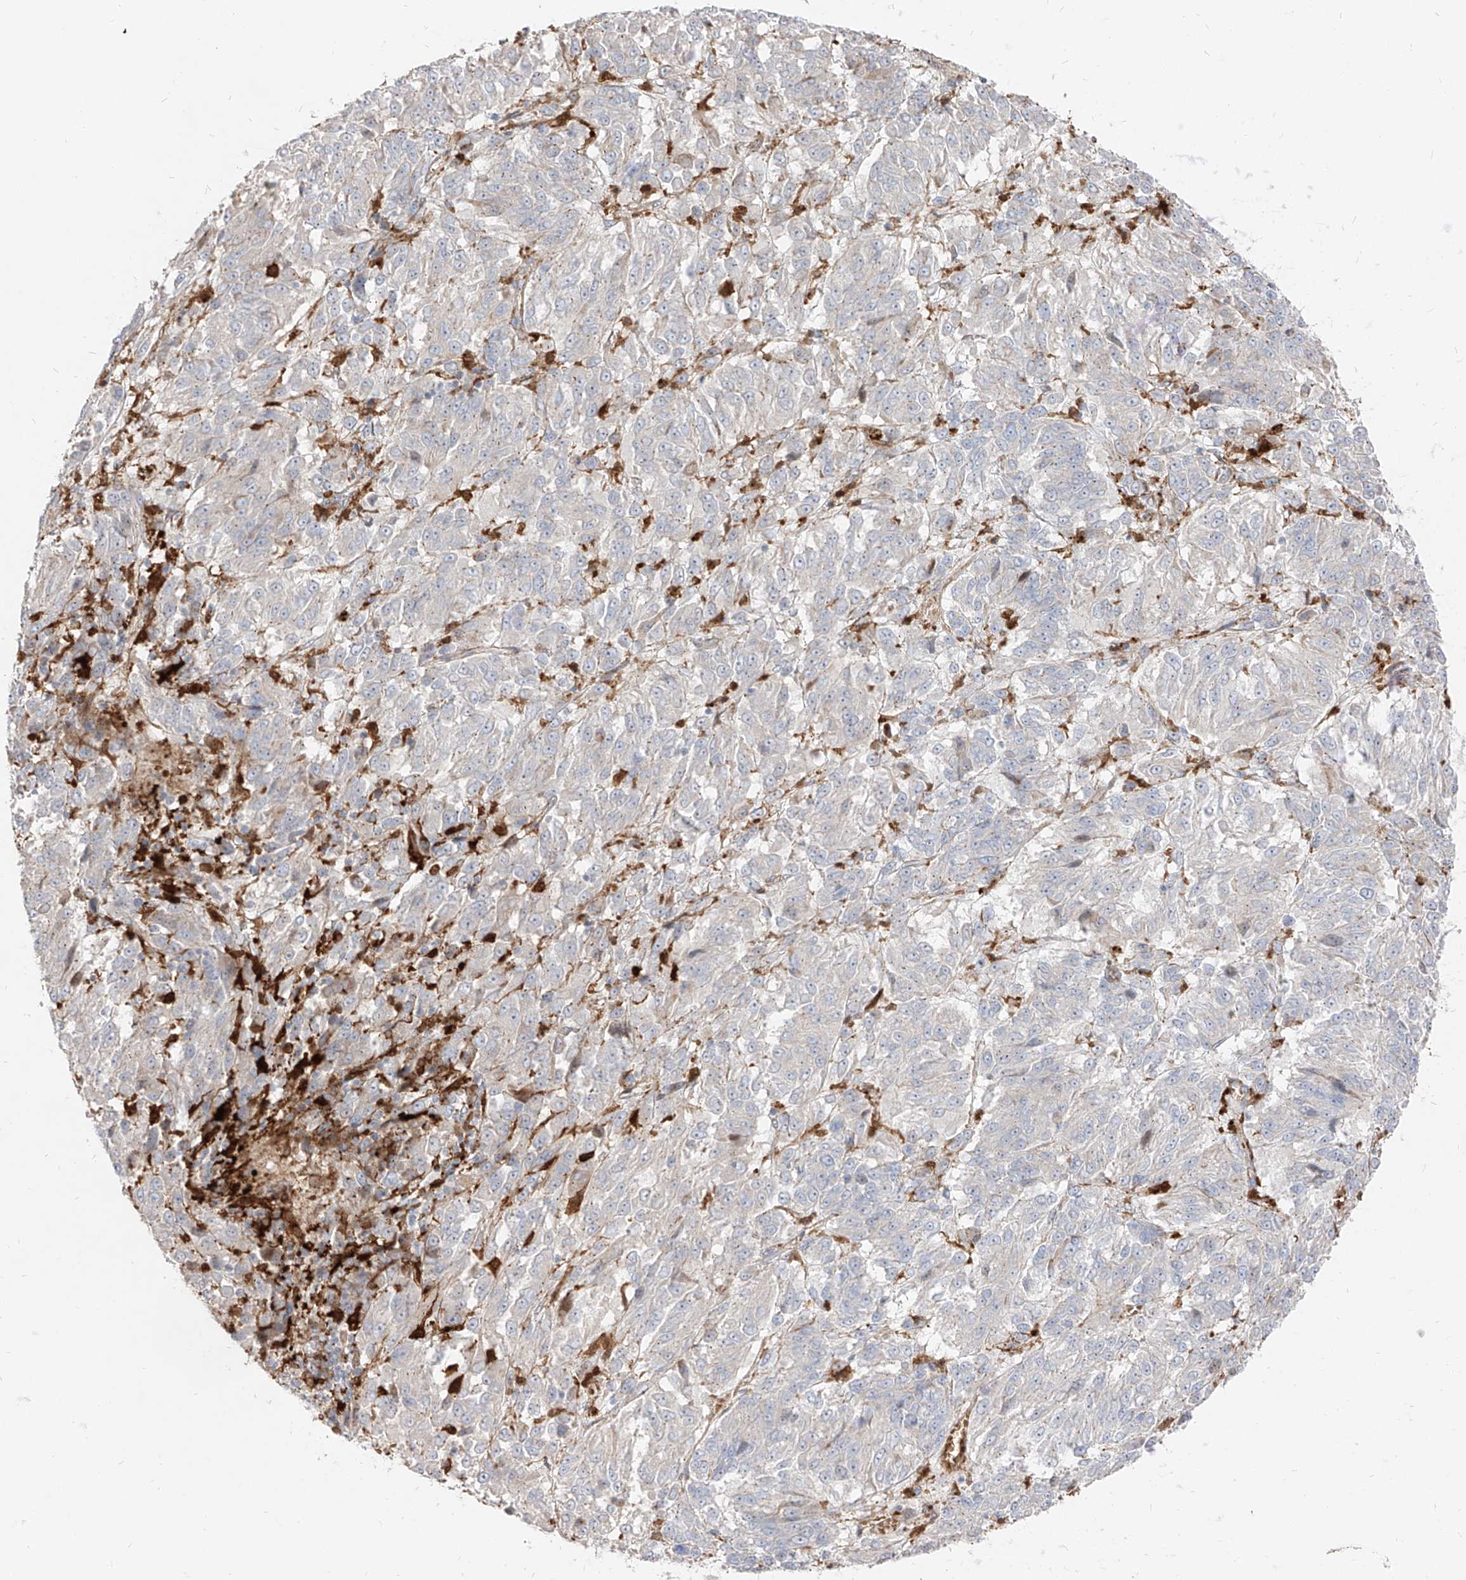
{"staining": {"intensity": "negative", "quantity": "none", "location": "none"}, "tissue": "melanoma", "cell_type": "Tumor cells", "image_type": "cancer", "snomed": [{"axis": "morphology", "description": "Malignant melanoma, Metastatic site"}, {"axis": "topography", "description": "Lung"}], "caption": "This is a image of immunohistochemistry (IHC) staining of malignant melanoma (metastatic site), which shows no staining in tumor cells.", "gene": "KYNU", "patient": {"sex": "male", "age": 64}}